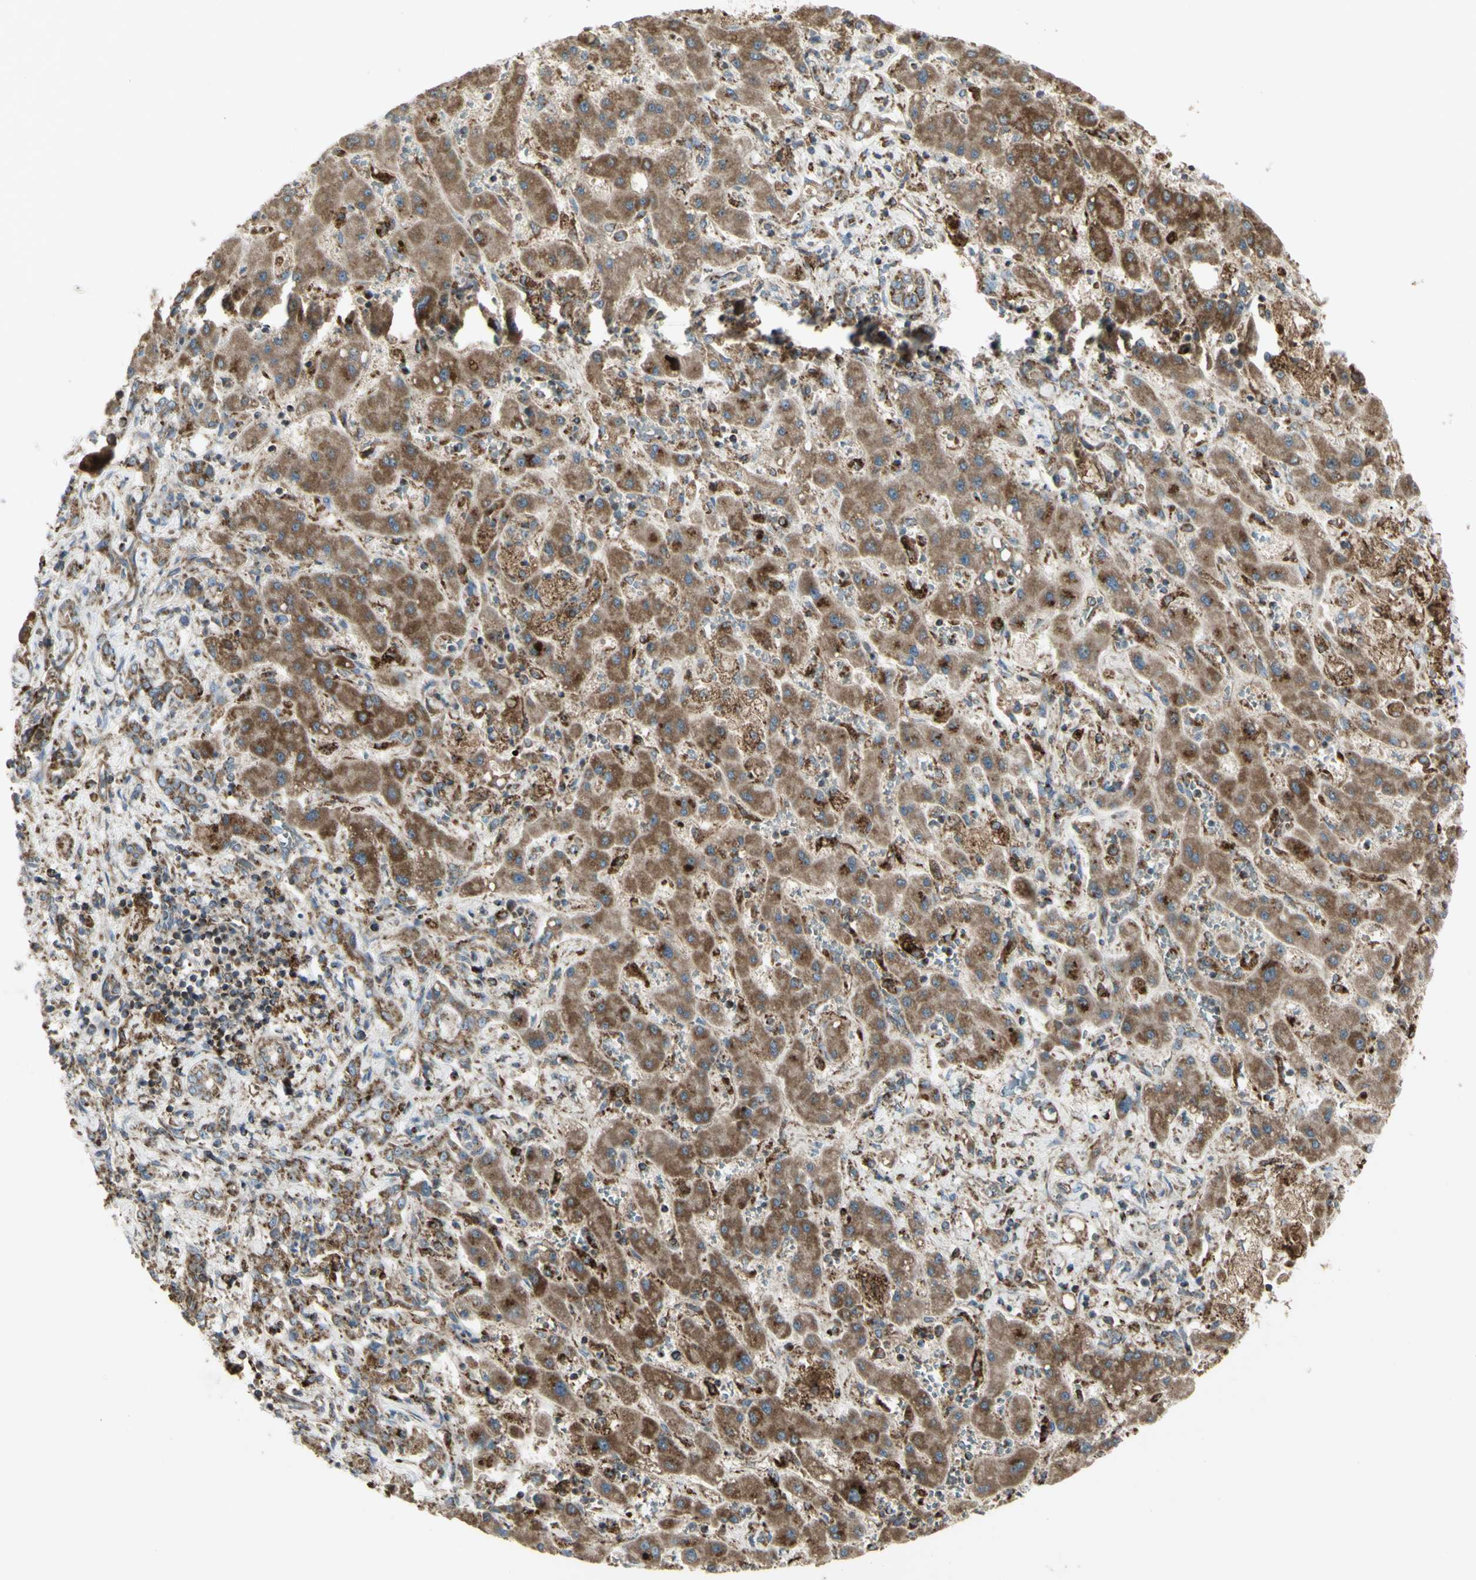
{"staining": {"intensity": "moderate", "quantity": ">75%", "location": "cytoplasmic/membranous"}, "tissue": "liver cancer", "cell_type": "Tumor cells", "image_type": "cancer", "snomed": [{"axis": "morphology", "description": "Cholangiocarcinoma"}, {"axis": "topography", "description": "Liver"}], "caption": "This histopathology image shows immunohistochemistry (IHC) staining of human liver cholangiocarcinoma, with medium moderate cytoplasmic/membranous positivity in about >75% of tumor cells.", "gene": "CYB5R1", "patient": {"sex": "male", "age": 50}}